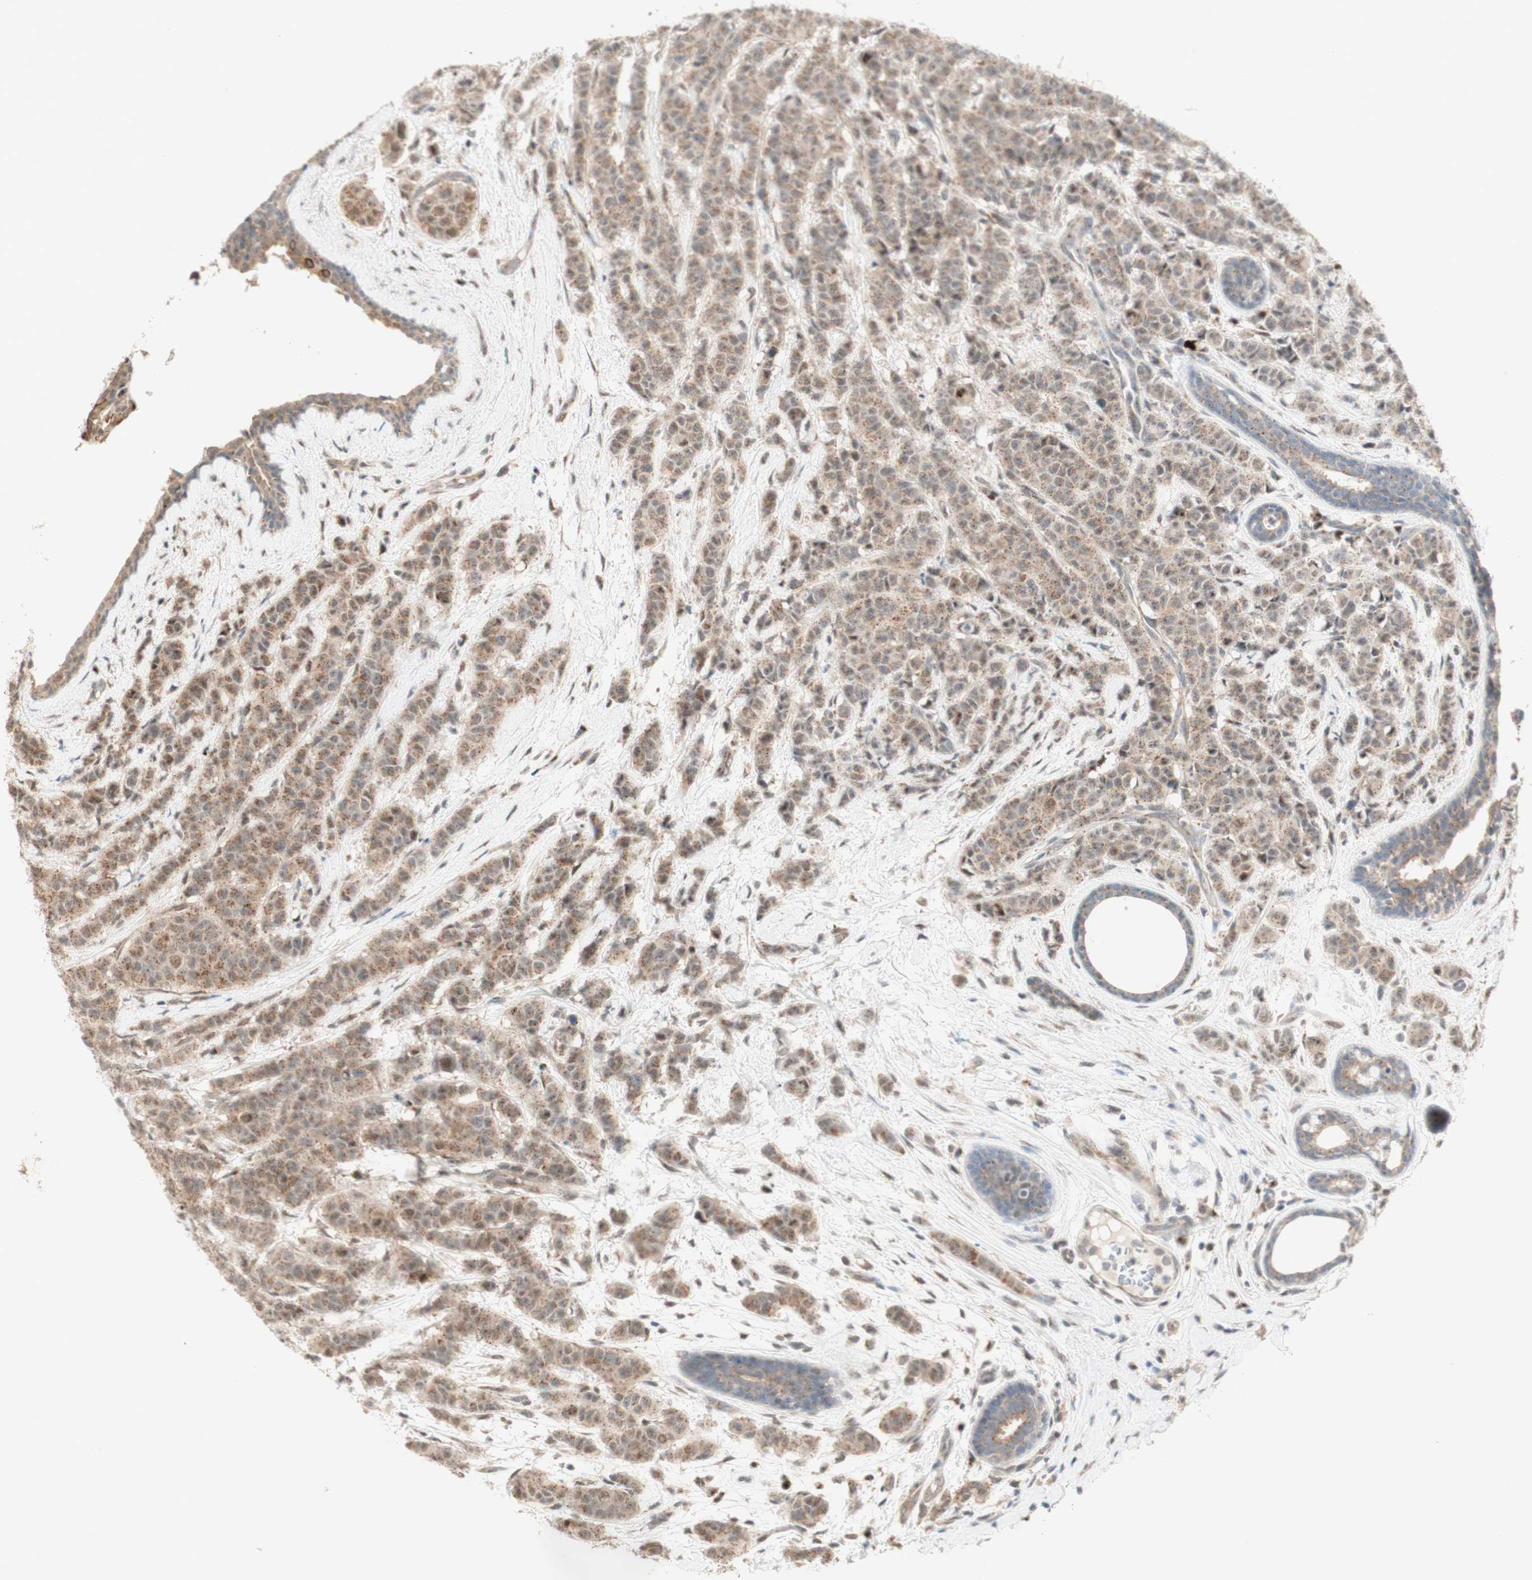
{"staining": {"intensity": "moderate", "quantity": ">75%", "location": "cytoplasmic/membranous"}, "tissue": "breast cancer", "cell_type": "Tumor cells", "image_type": "cancer", "snomed": [{"axis": "morphology", "description": "Normal tissue, NOS"}, {"axis": "morphology", "description": "Duct carcinoma"}, {"axis": "topography", "description": "Breast"}], "caption": "Protein expression analysis of invasive ductal carcinoma (breast) demonstrates moderate cytoplasmic/membranous staining in approximately >75% of tumor cells.", "gene": "CYLD", "patient": {"sex": "female", "age": 40}}